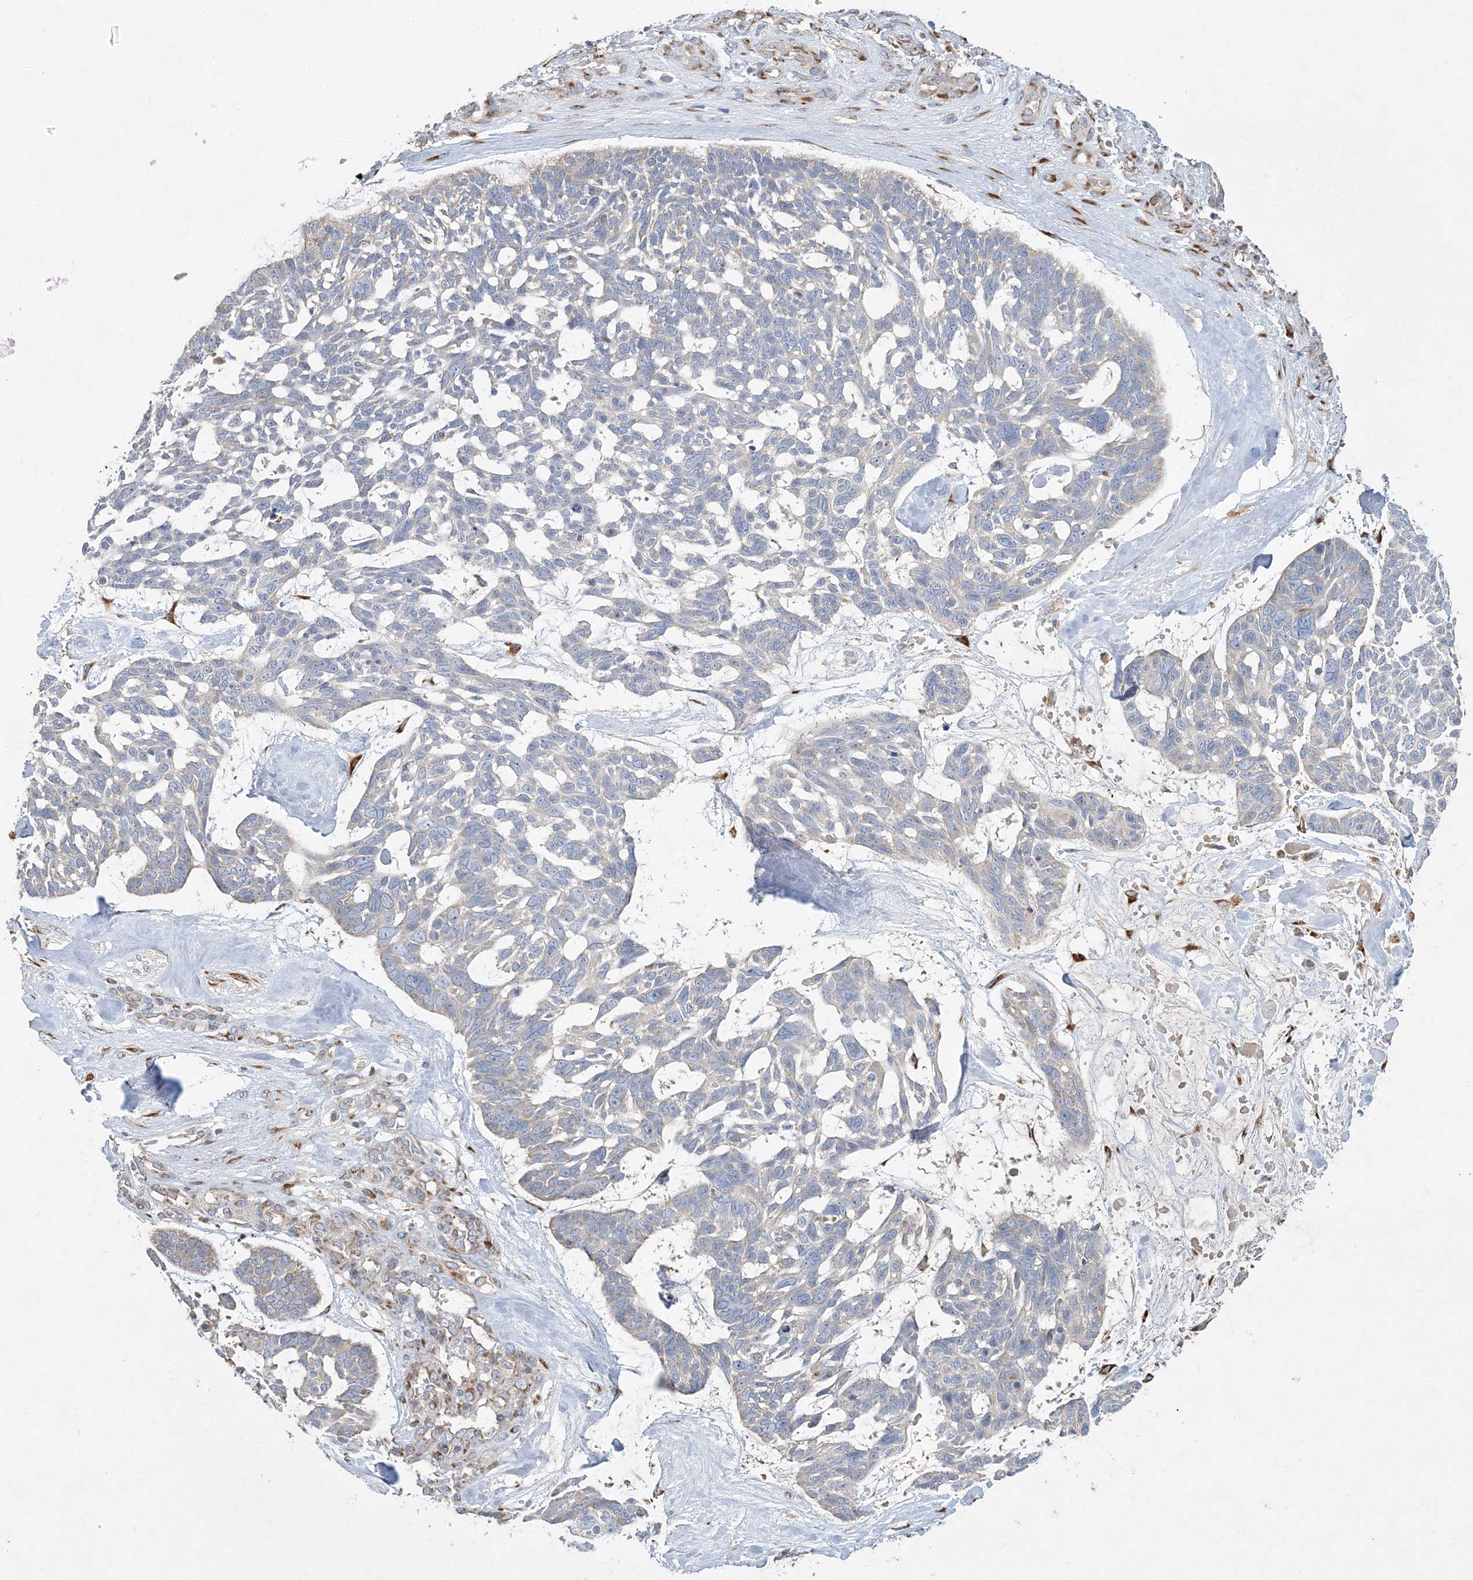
{"staining": {"intensity": "weak", "quantity": "<25%", "location": "cytoplasmic/membranous"}, "tissue": "skin cancer", "cell_type": "Tumor cells", "image_type": "cancer", "snomed": [{"axis": "morphology", "description": "Basal cell carcinoma"}, {"axis": "topography", "description": "Skin"}], "caption": "Immunohistochemical staining of human skin basal cell carcinoma demonstrates no significant positivity in tumor cells.", "gene": "ADCK2", "patient": {"sex": "male", "age": 88}}